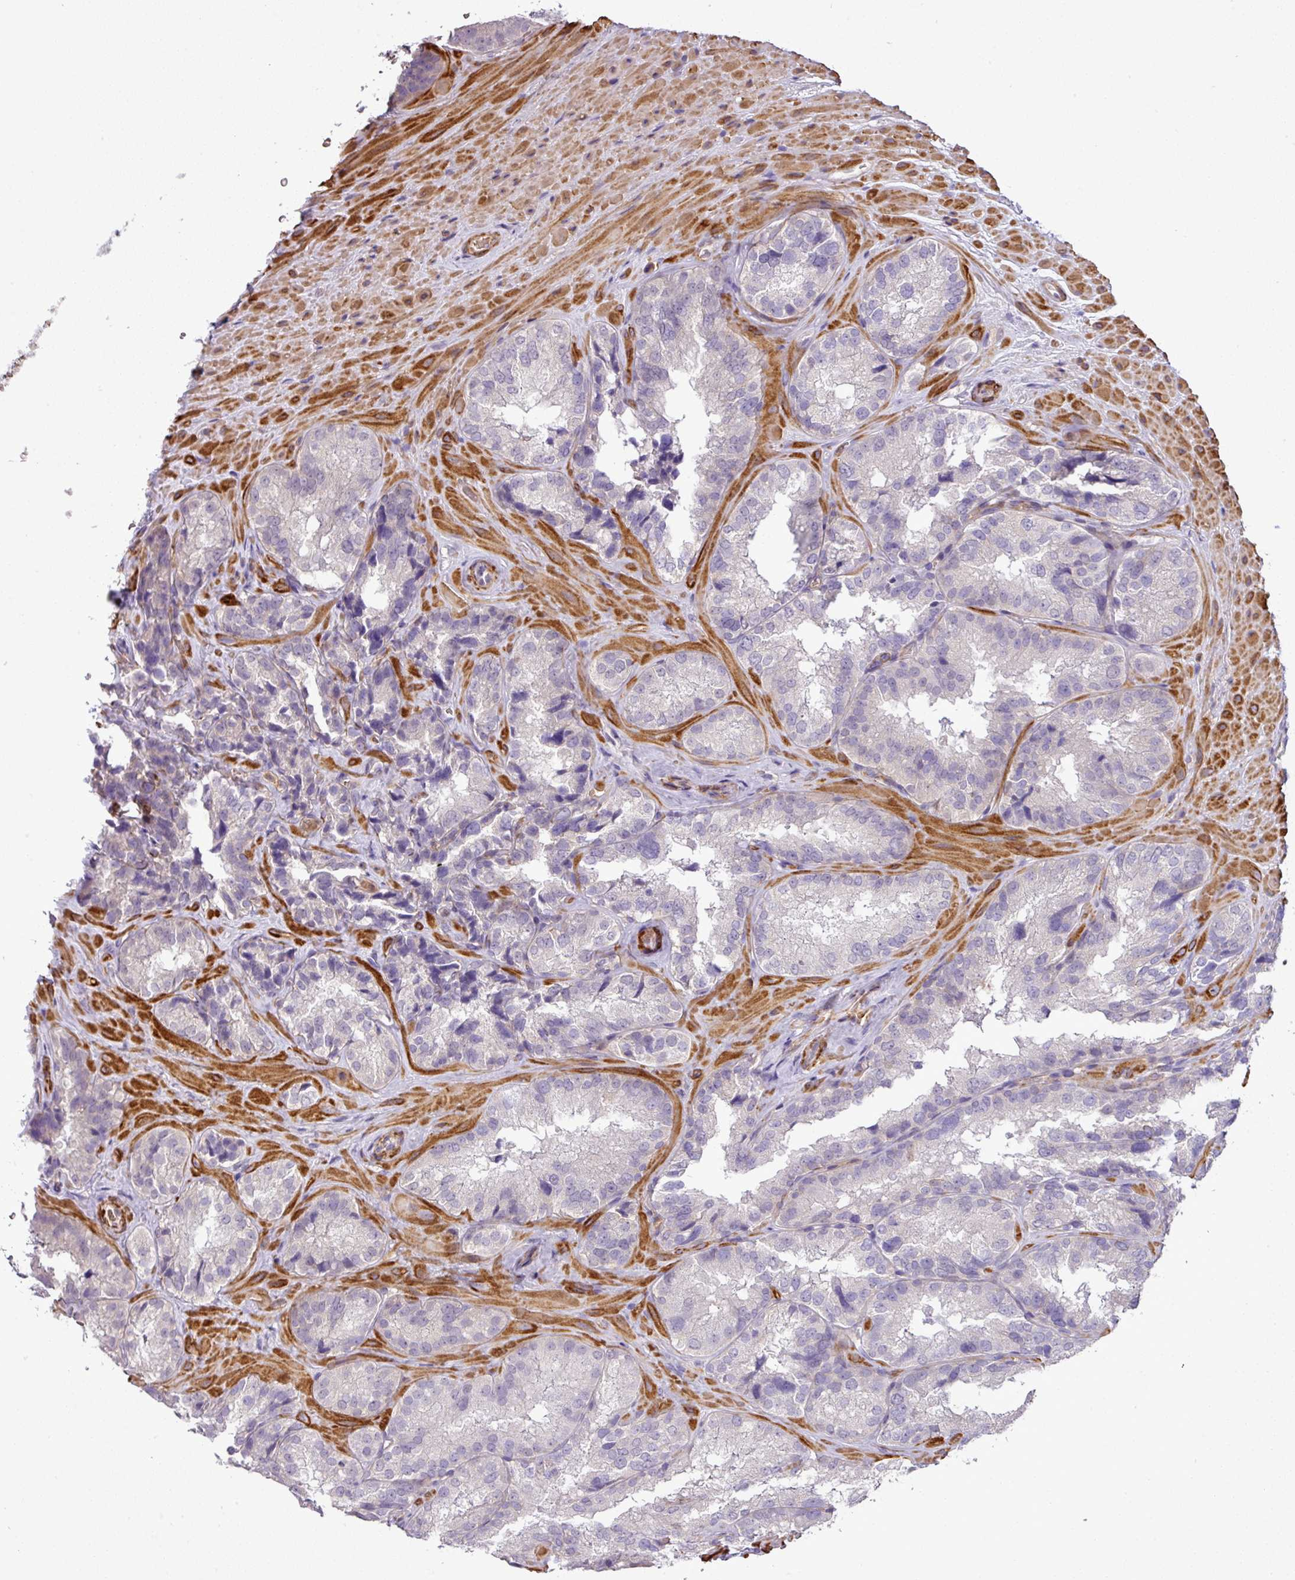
{"staining": {"intensity": "moderate", "quantity": "<25%", "location": "cytoplasmic/membranous"}, "tissue": "seminal vesicle", "cell_type": "Glandular cells", "image_type": "normal", "snomed": [{"axis": "morphology", "description": "Normal tissue, NOS"}, {"axis": "topography", "description": "Seminal veicle"}], "caption": "The immunohistochemical stain labels moderate cytoplasmic/membranous staining in glandular cells of unremarkable seminal vesicle. The staining was performed using DAB (3,3'-diaminobenzidine) to visualize the protein expression in brown, while the nuclei were stained in blue with hematoxylin (Magnification: 20x).", "gene": "NBEAL2", "patient": {"sex": "male", "age": 58}}